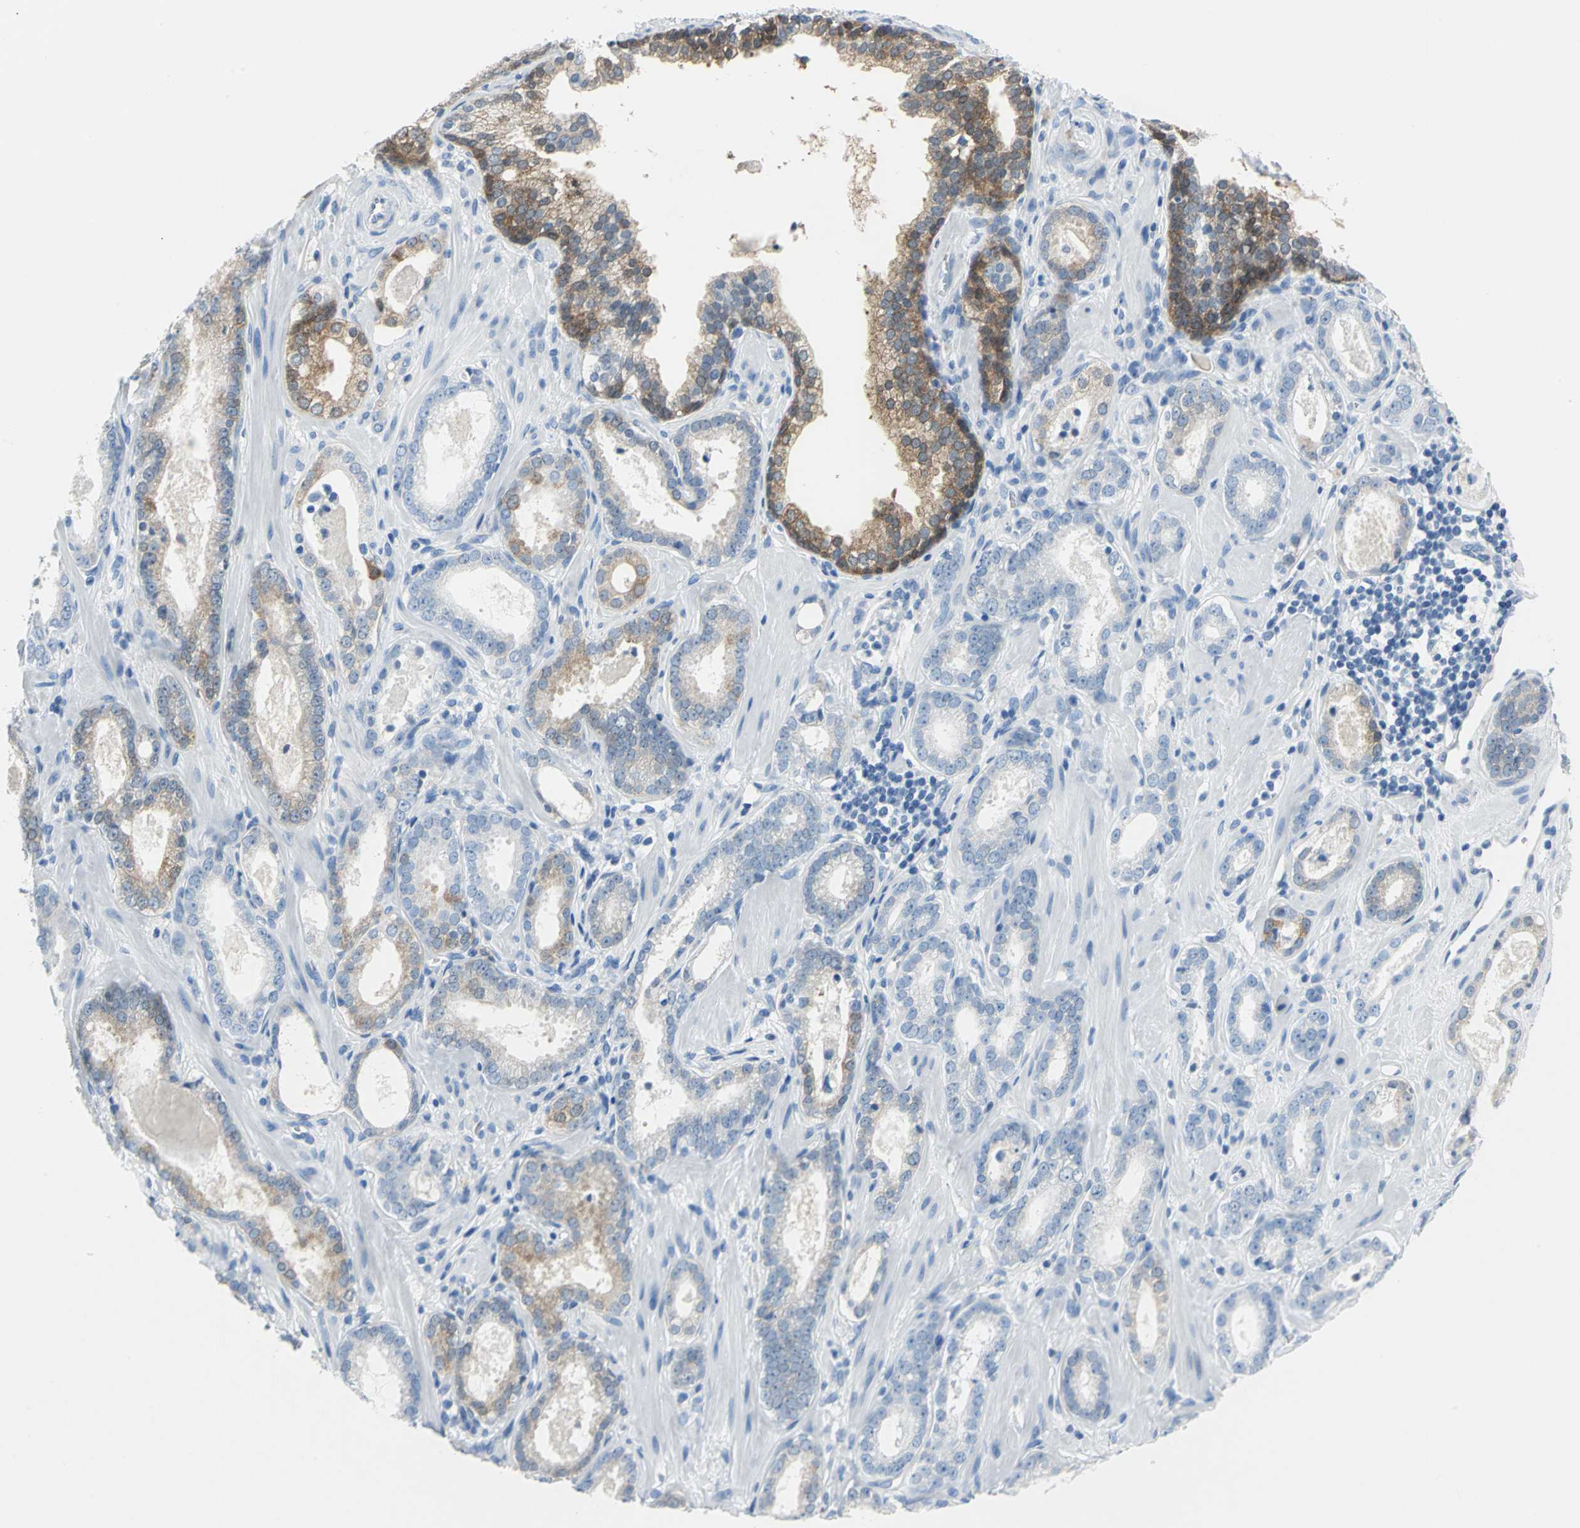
{"staining": {"intensity": "moderate", "quantity": "25%-75%", "location": "cytoplasmic/membranous"}, "tissue": "prostate cancer", "cell_type": "Tumor cells", "image_type": "cancer", "snomed": [{"axis": "morphology", "description": "Adenocarcinoma, Low grade"}, {"axis": "topography", "description": "Prostate"}], "caption": "Protein positivity by immunohistochemistry (IHC) reveals moderate cytoplasmic/membranous positivity in approximately 25%-75% of tumor cells in low-grade adenocarcinoma (prostate).", "gene": "SFN", "patient": {"sex": "male", "age": 57}}